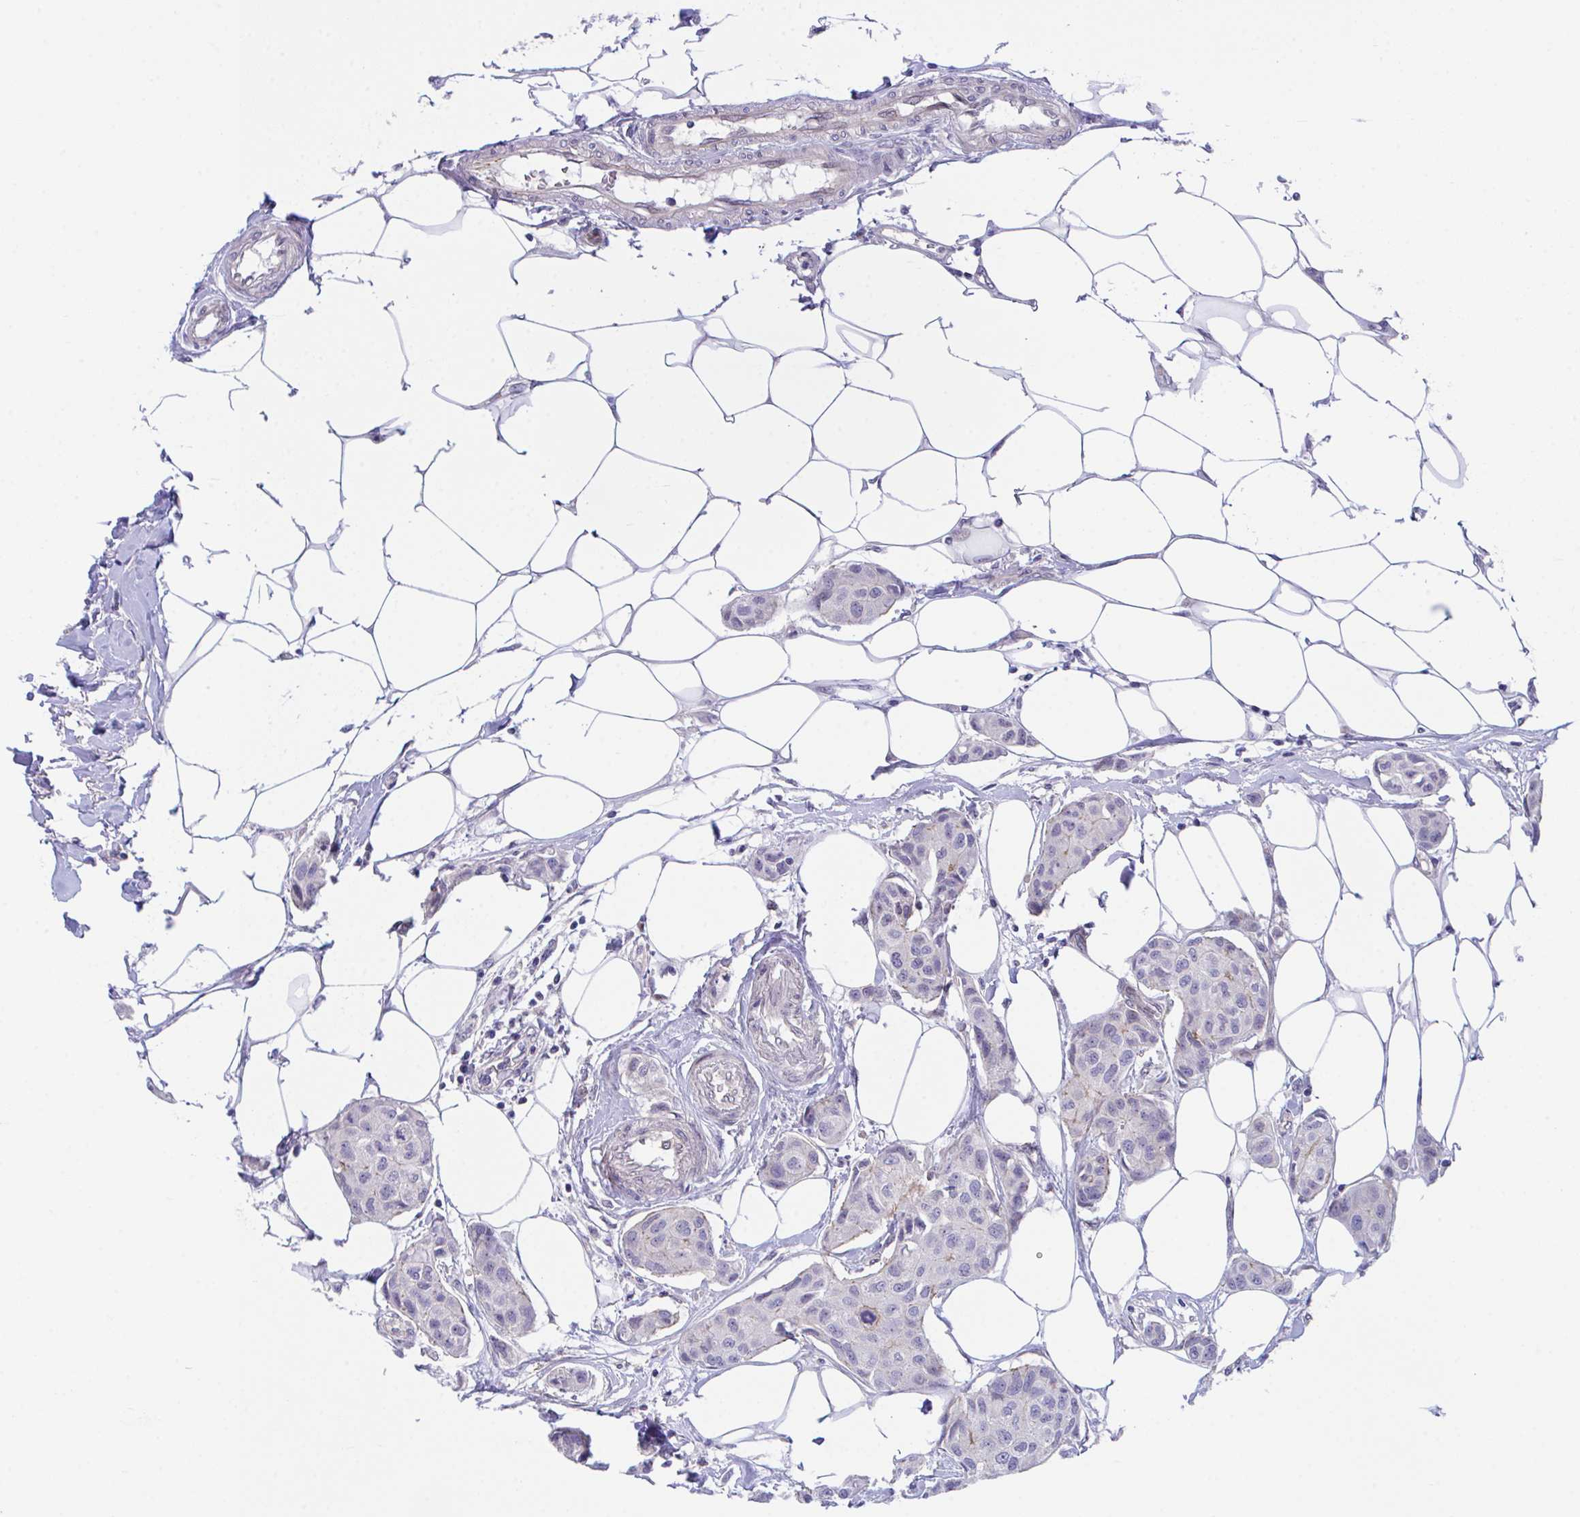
{"staining": {"intensity": "negative", "quantity": "none", "location": "none"}, "tissue": "breast cancer", "cell_type": "Tumor cells", "image_type": "cancer", "snomed": [{"axis": "morphology", "description": "Duct carcinoma"}, {"axis": "topography", "description": "Breast"}, {"axis": "topography", "description": "Lymph node"}], "caption": "High magnification brightfield microscopy of breast invasive ductal carcinoma stained with DAB (brown) and counterstained with hematoxylin (blue): tumor cells show no significant staining. Brightfield microscopy of immunohistochemistry stained with DAB (3,3'-diaminobenzidine) (brown) and hematoxylin (blue), captured at high magnification.", "gene": "ZBED3", "patient": {"sex": "female", "age": 80}}